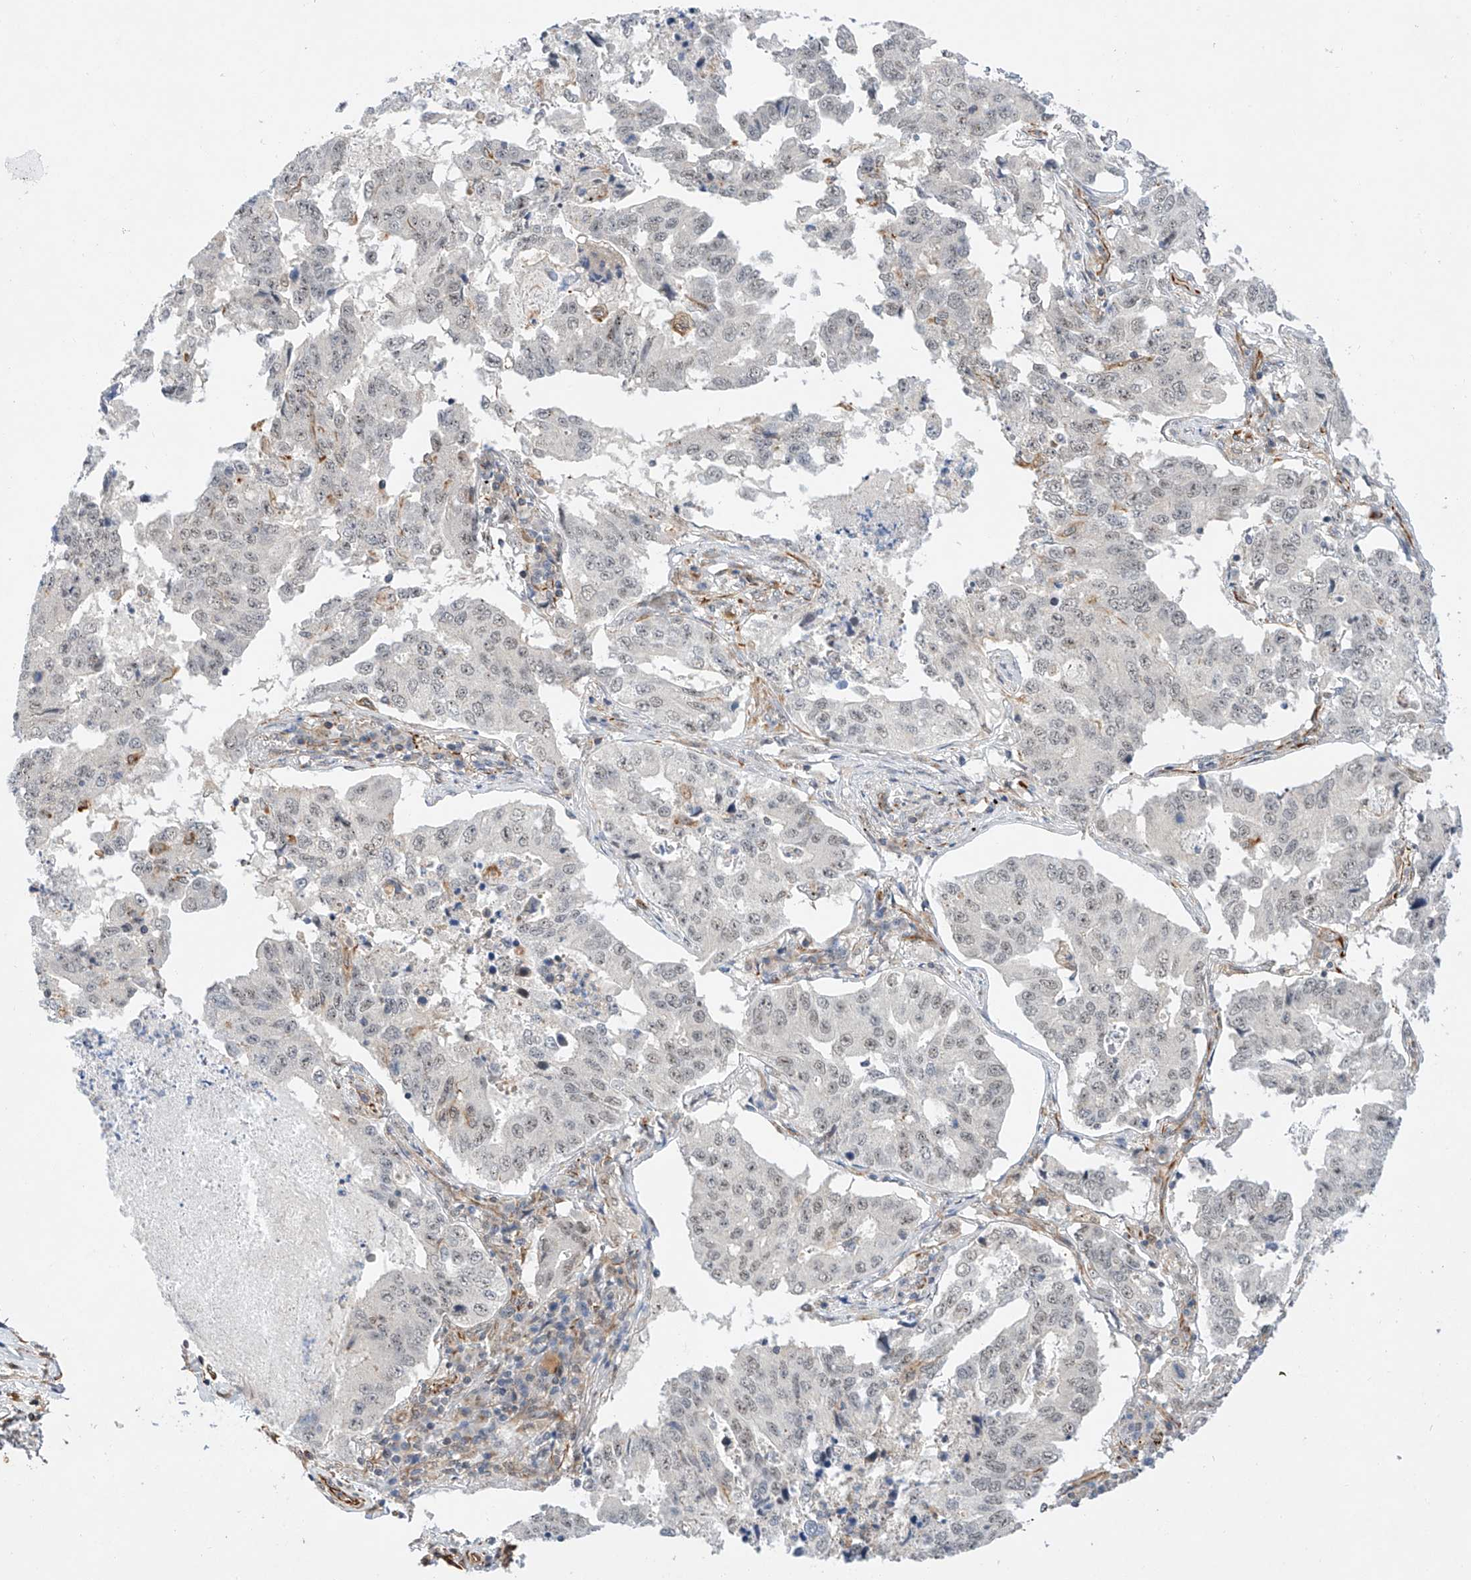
{"staining": {"intensity": "weak", "quantity": "<25%", "location": "nuclear"}, "tissue": "lung cancer", "cell_type": "Tumor cells", "image_type": "cancer", "snomed": [{"axis": "morphology", "description": "Adenocarcinoma, NOS"}, {"axis": "topography", "description": "Lung"}], "caption": "Immunohistochemistry of human adenocarcinoma (lung) exhibits no positivity in tumor cells.", "gene": "AMD1", "patient": {"sex": "female", "age": 51}}